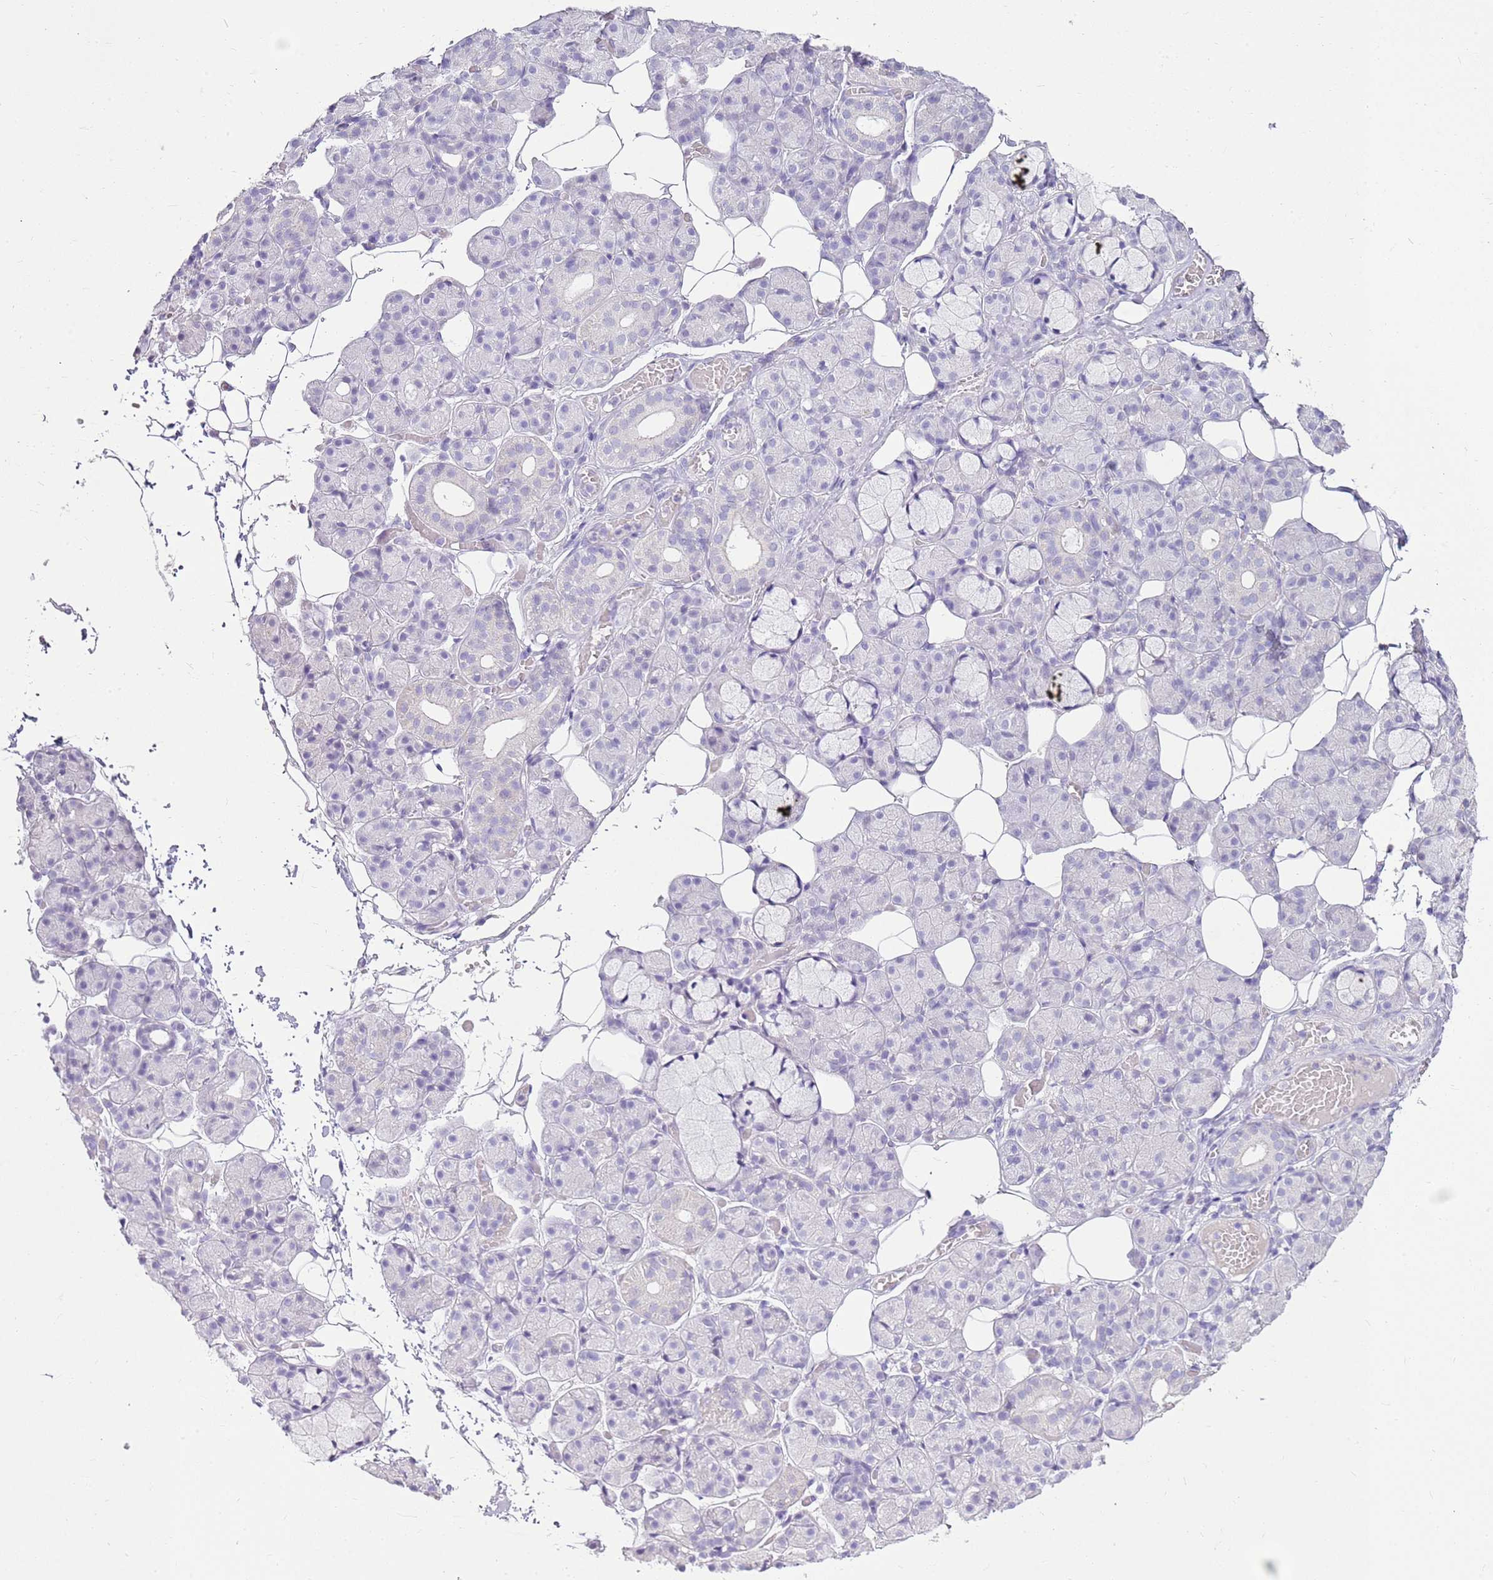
{"staining": {"intensity": "negative", "quantity": "none", "location": "none"}, "tissue": "salivary gland", "cell_type": "Glandular cells", "image_type": "normal", "snomed": [{"axis": "morphology", "description": "Normal tissue, NOS"}, {"axis": "topography", "description": "Salivary gland"}], "caption": "This is an IHC micrograph of normal human salivary gland. There is no expression in glandular cells.", "gene": "FABP2", "patient": {"sex": "male", "age": 63}}